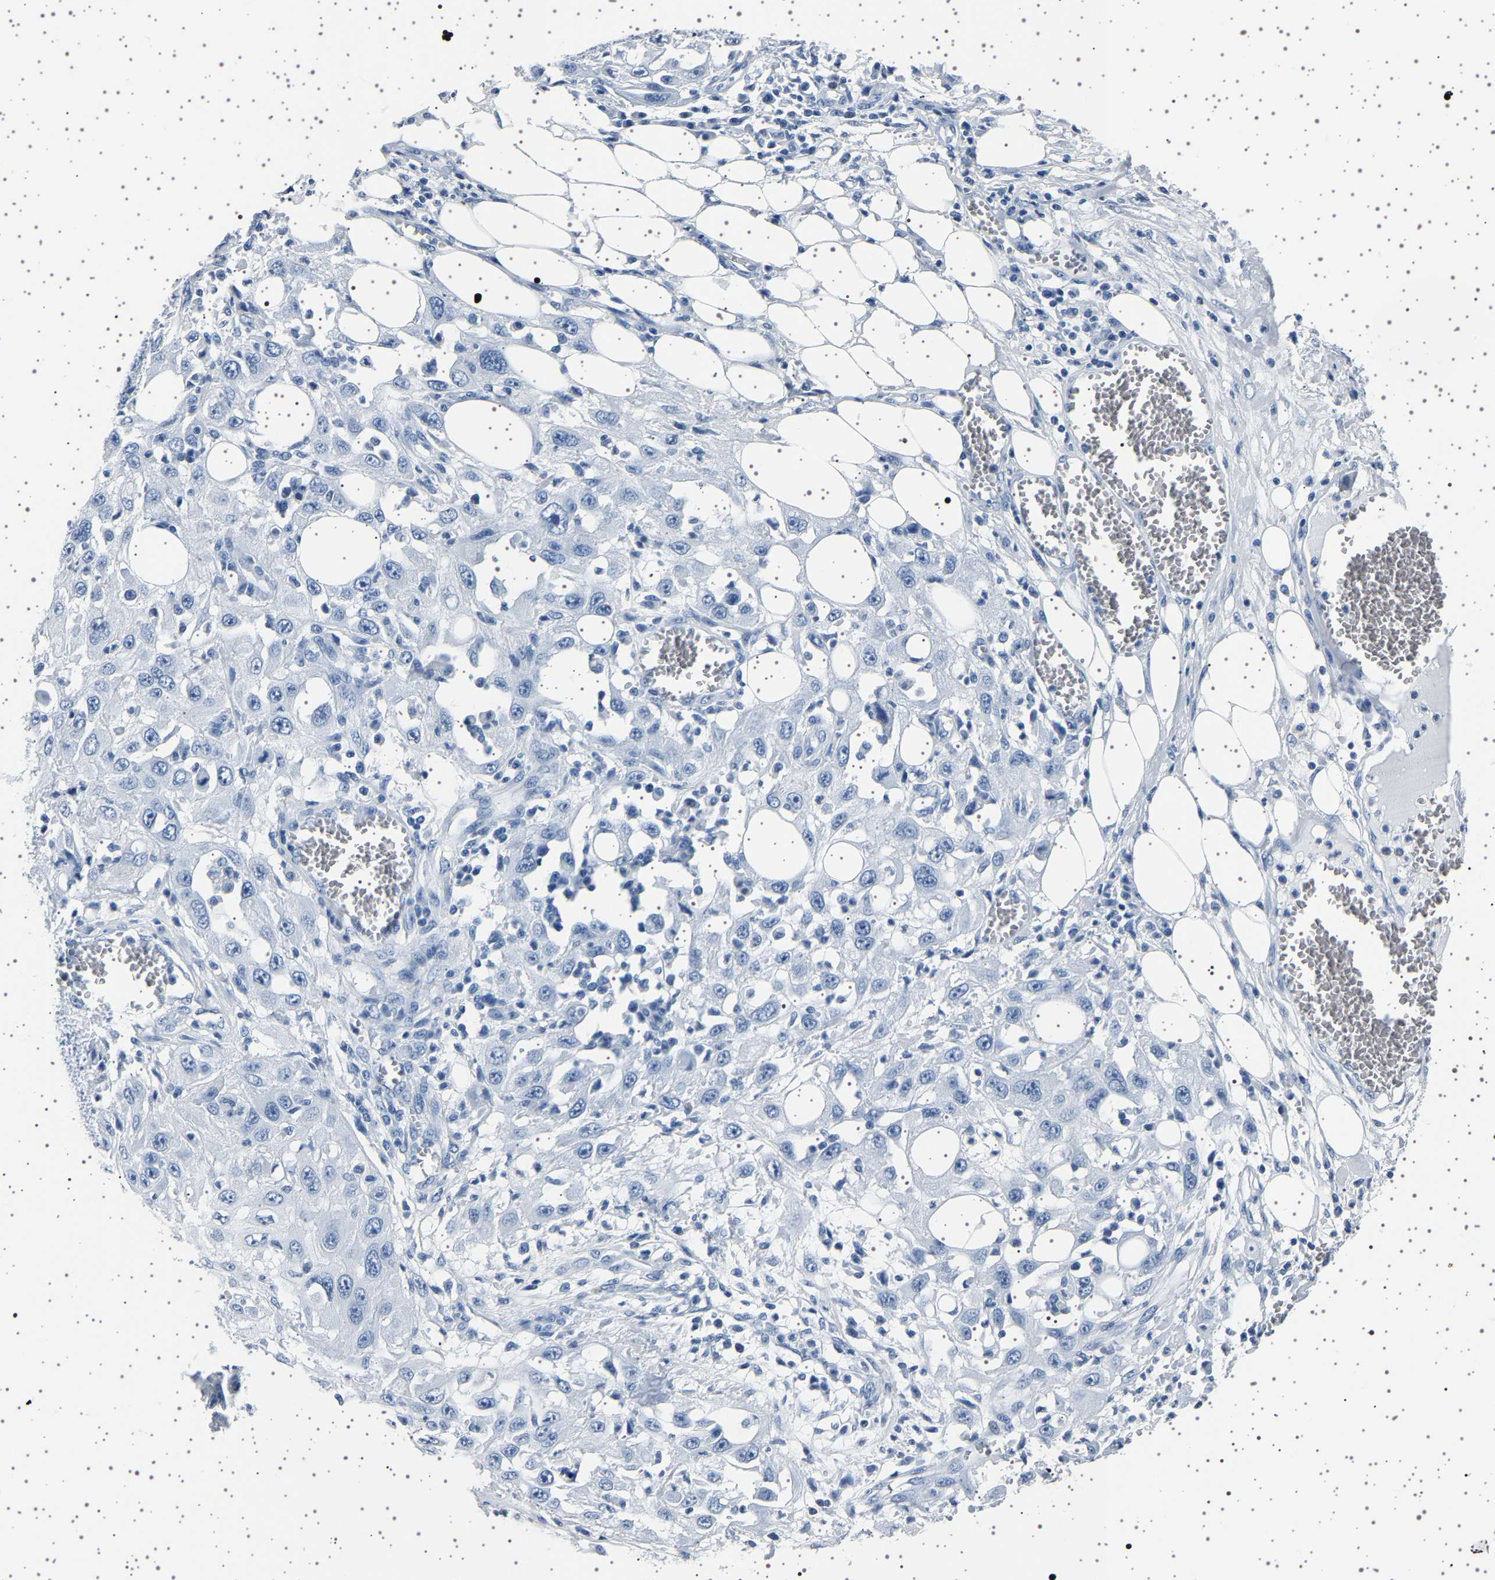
{"staining": {"intensity": "negative", "quantity": "none", "location": "none"}, "tissue": "skin cancer", "cell_type": "Tumor cells", "image_type": "cancer", "snomed": [{"axis": "morphology", "description": "Squamous cell carcinoma, NOS"}, {"axis": "topography", "description": "Skin"}], "caption": "High power microscopy photomicrograph of an IHC histopathology image of skin cancer (squamous cell carcinoma), revealing no significant staining in tumor cells.", "gene": "TFF3", "patient": {"sex": "male", "age": 75}}